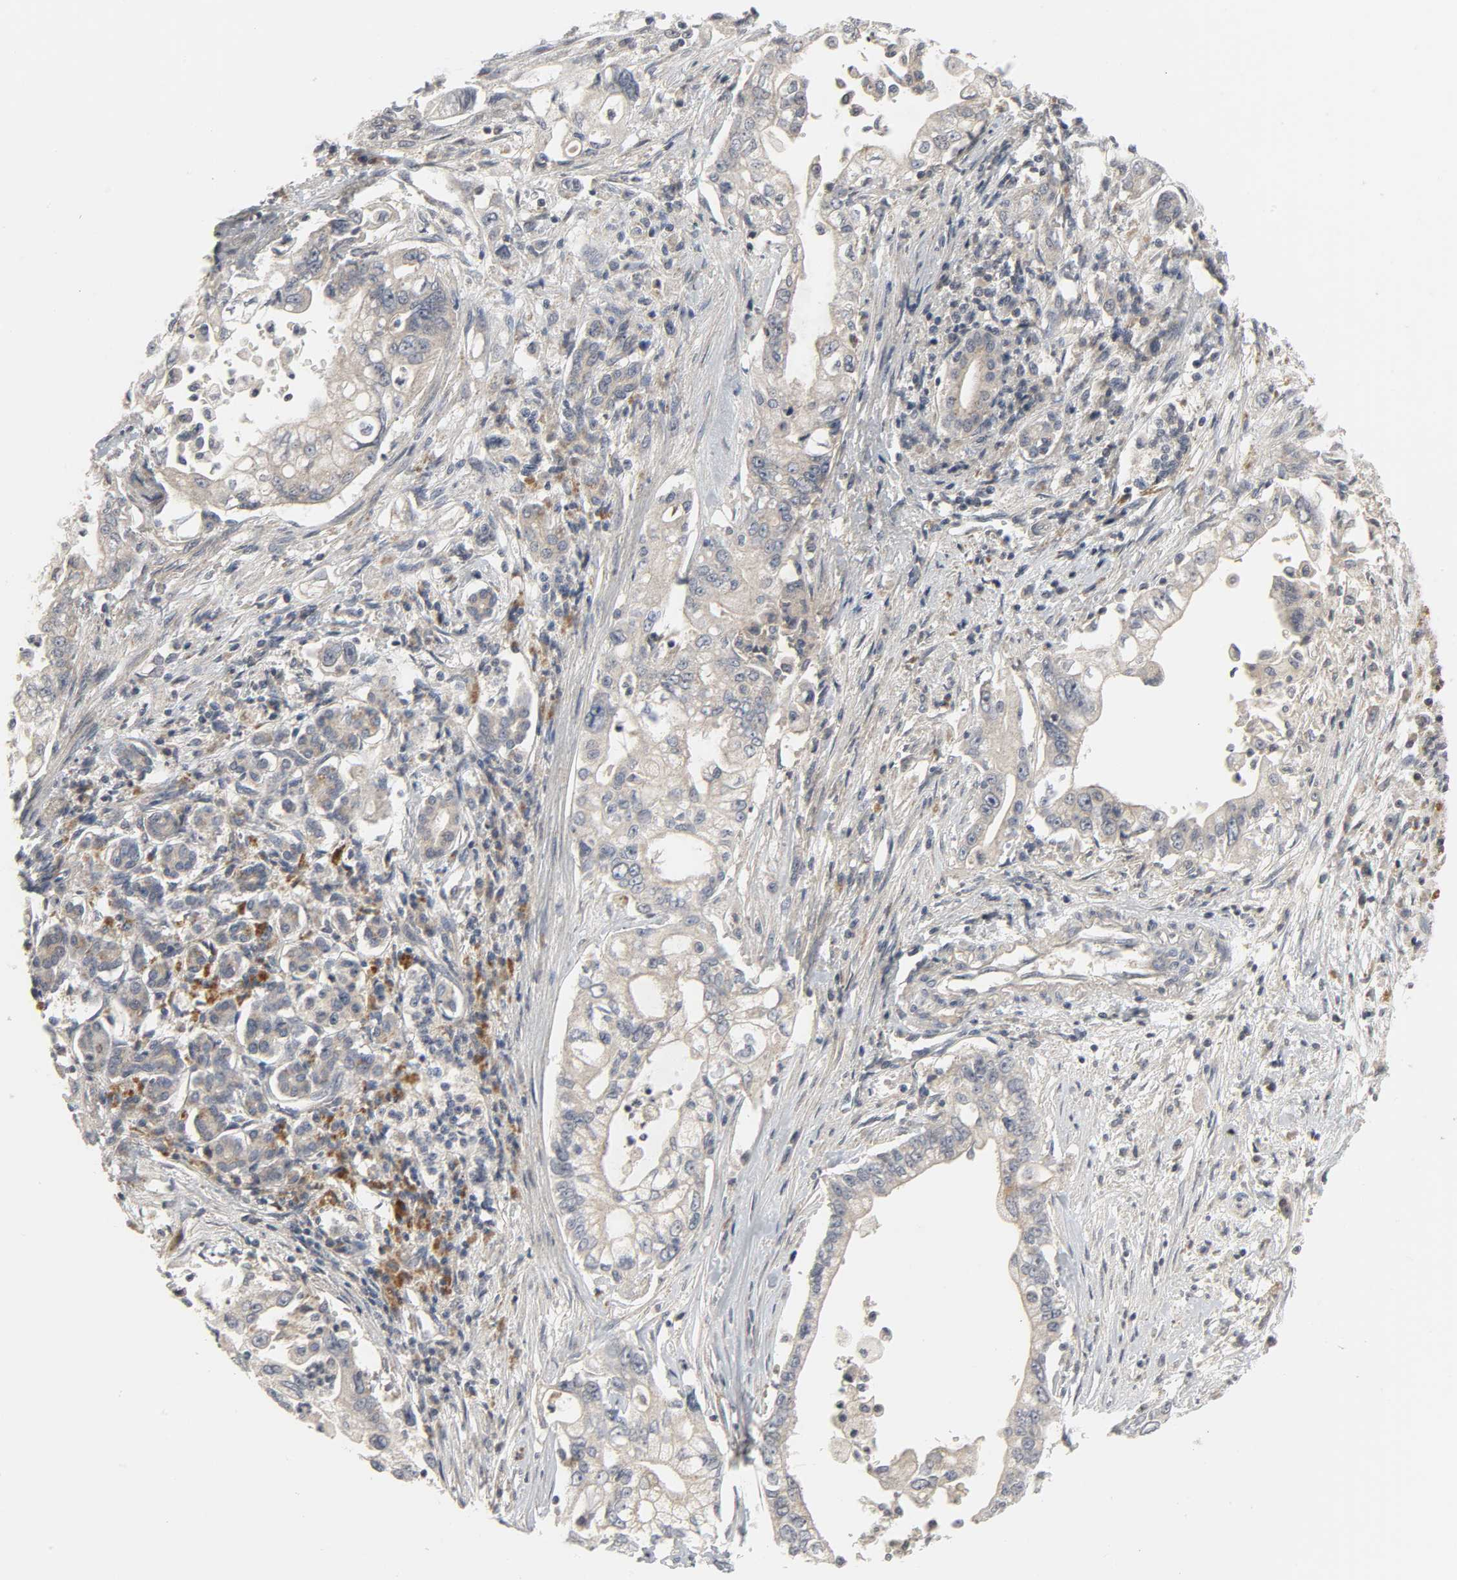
{"staining": {"intensity": "weak", "quantity": "25%-75%", "location": "cytoplasmic/membranous"}, "tissue": "pancreatic cancer", "cell_type": "Tumor cells", "image_type": "cancer", "snomed": [{"axis": "morphology", "description": "Normal tissue, NOS"}, {"axis": "topography", "description": "Pancreas"}], "caption": "Immunohistochemical staining of pancreatic cancer exhibits low levels of weak cytoplasmic/membranous staining in about 25%-75% of tumor cells.", "gene": "CLIP1", "patient": {"sex": "male", "age": 42}}